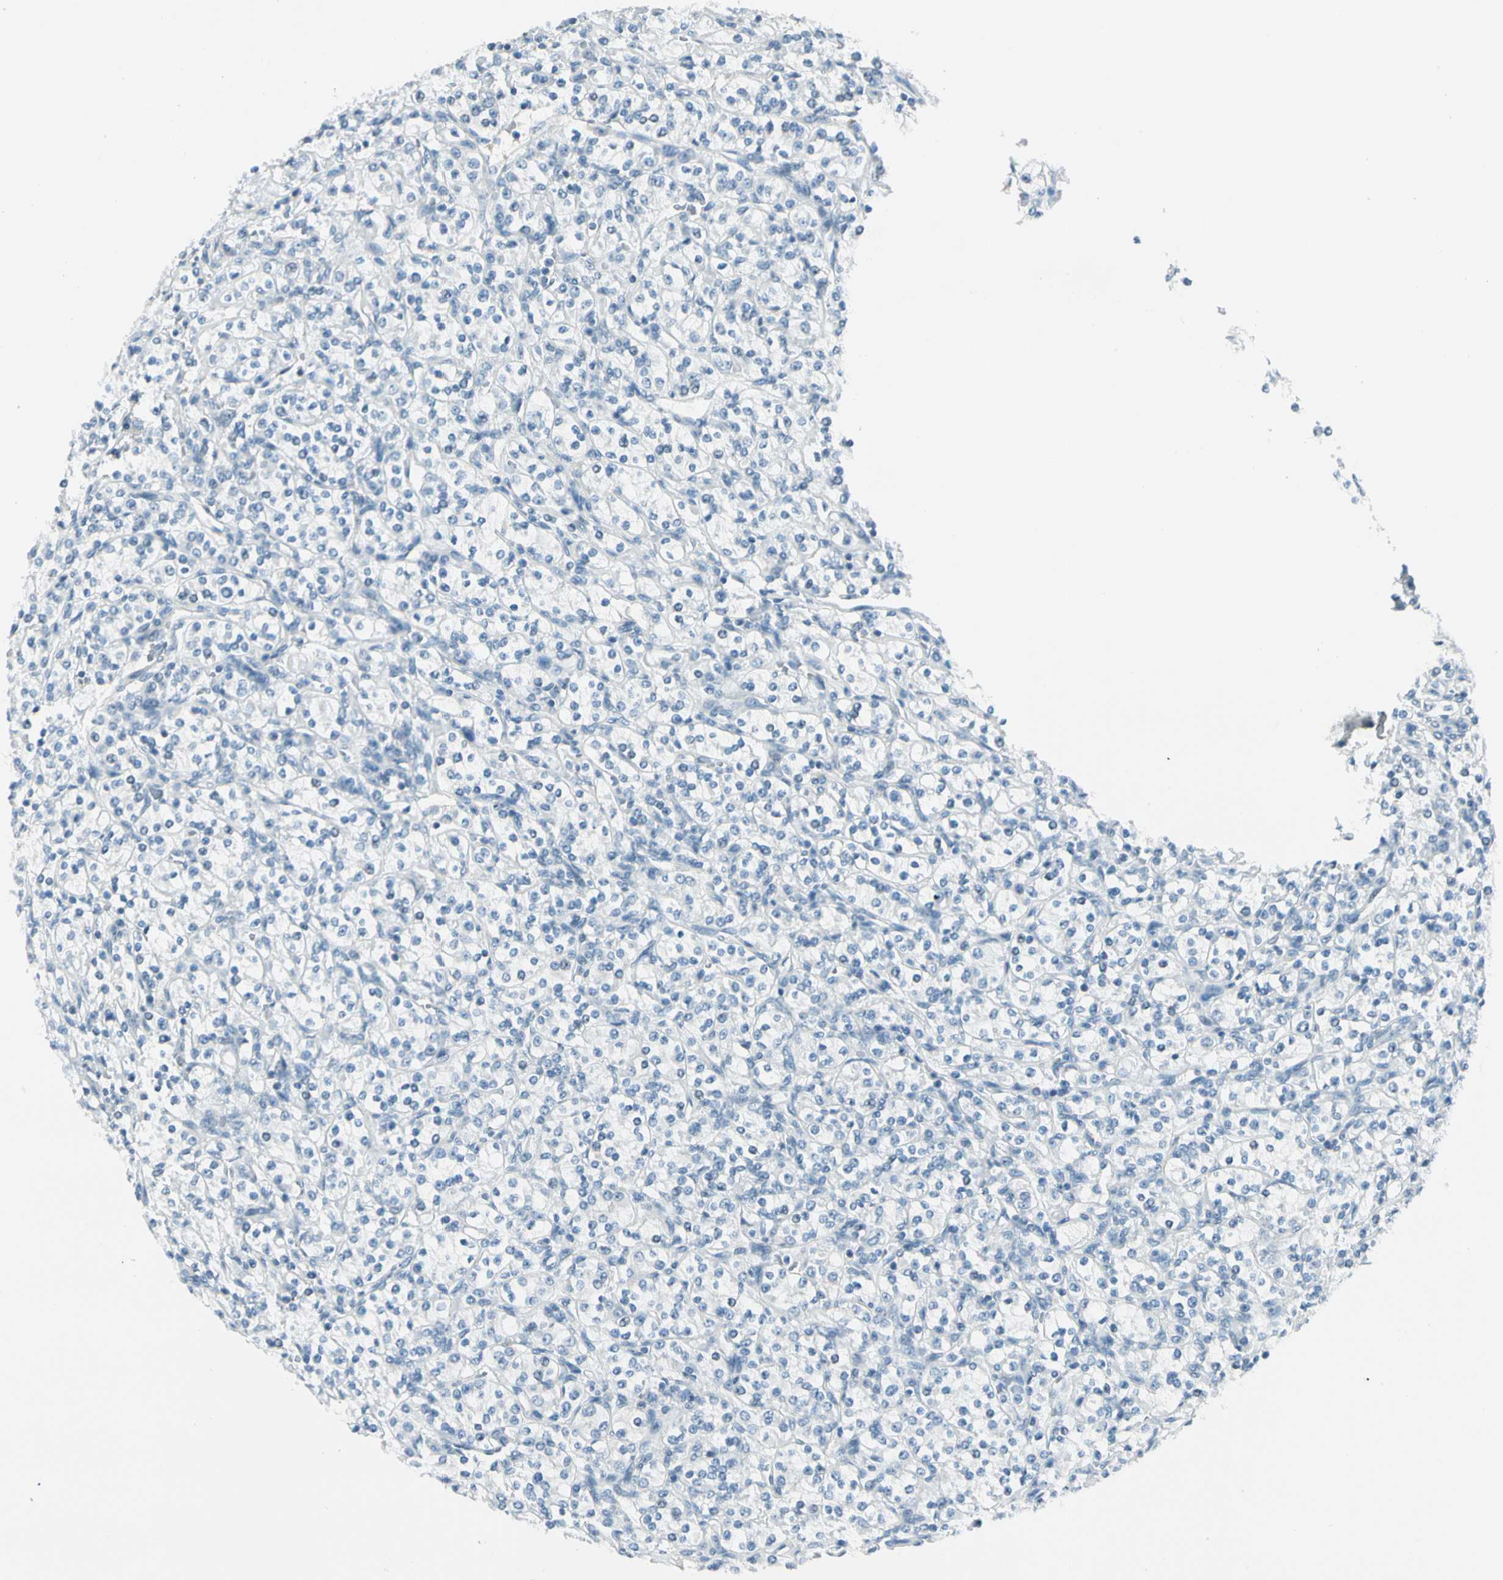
{"staining": {"intensity": "negative", "quantity": "none", "location": "none"}, "tissue": "renal cancer", "cell_type": "Tumor cells", "image_type": "cancer", "snomed": [{"axis": "morphology", "description": "Adenocarcinoma, NOS"}, {"axis": "topography", "description": "Kidney"}], "caption": "DAB (3,3'-diaminobenzidine) immunohistochemical staining of renal cancer (adenocarcinoma) displays no significant staining in tumor cells. The staining is performed using DAB brown chromogen with nuclei counter-stained in using hematoxylin.", "gene": "ZSCAN1", "patient": {"sex": "male", "age": 77}}